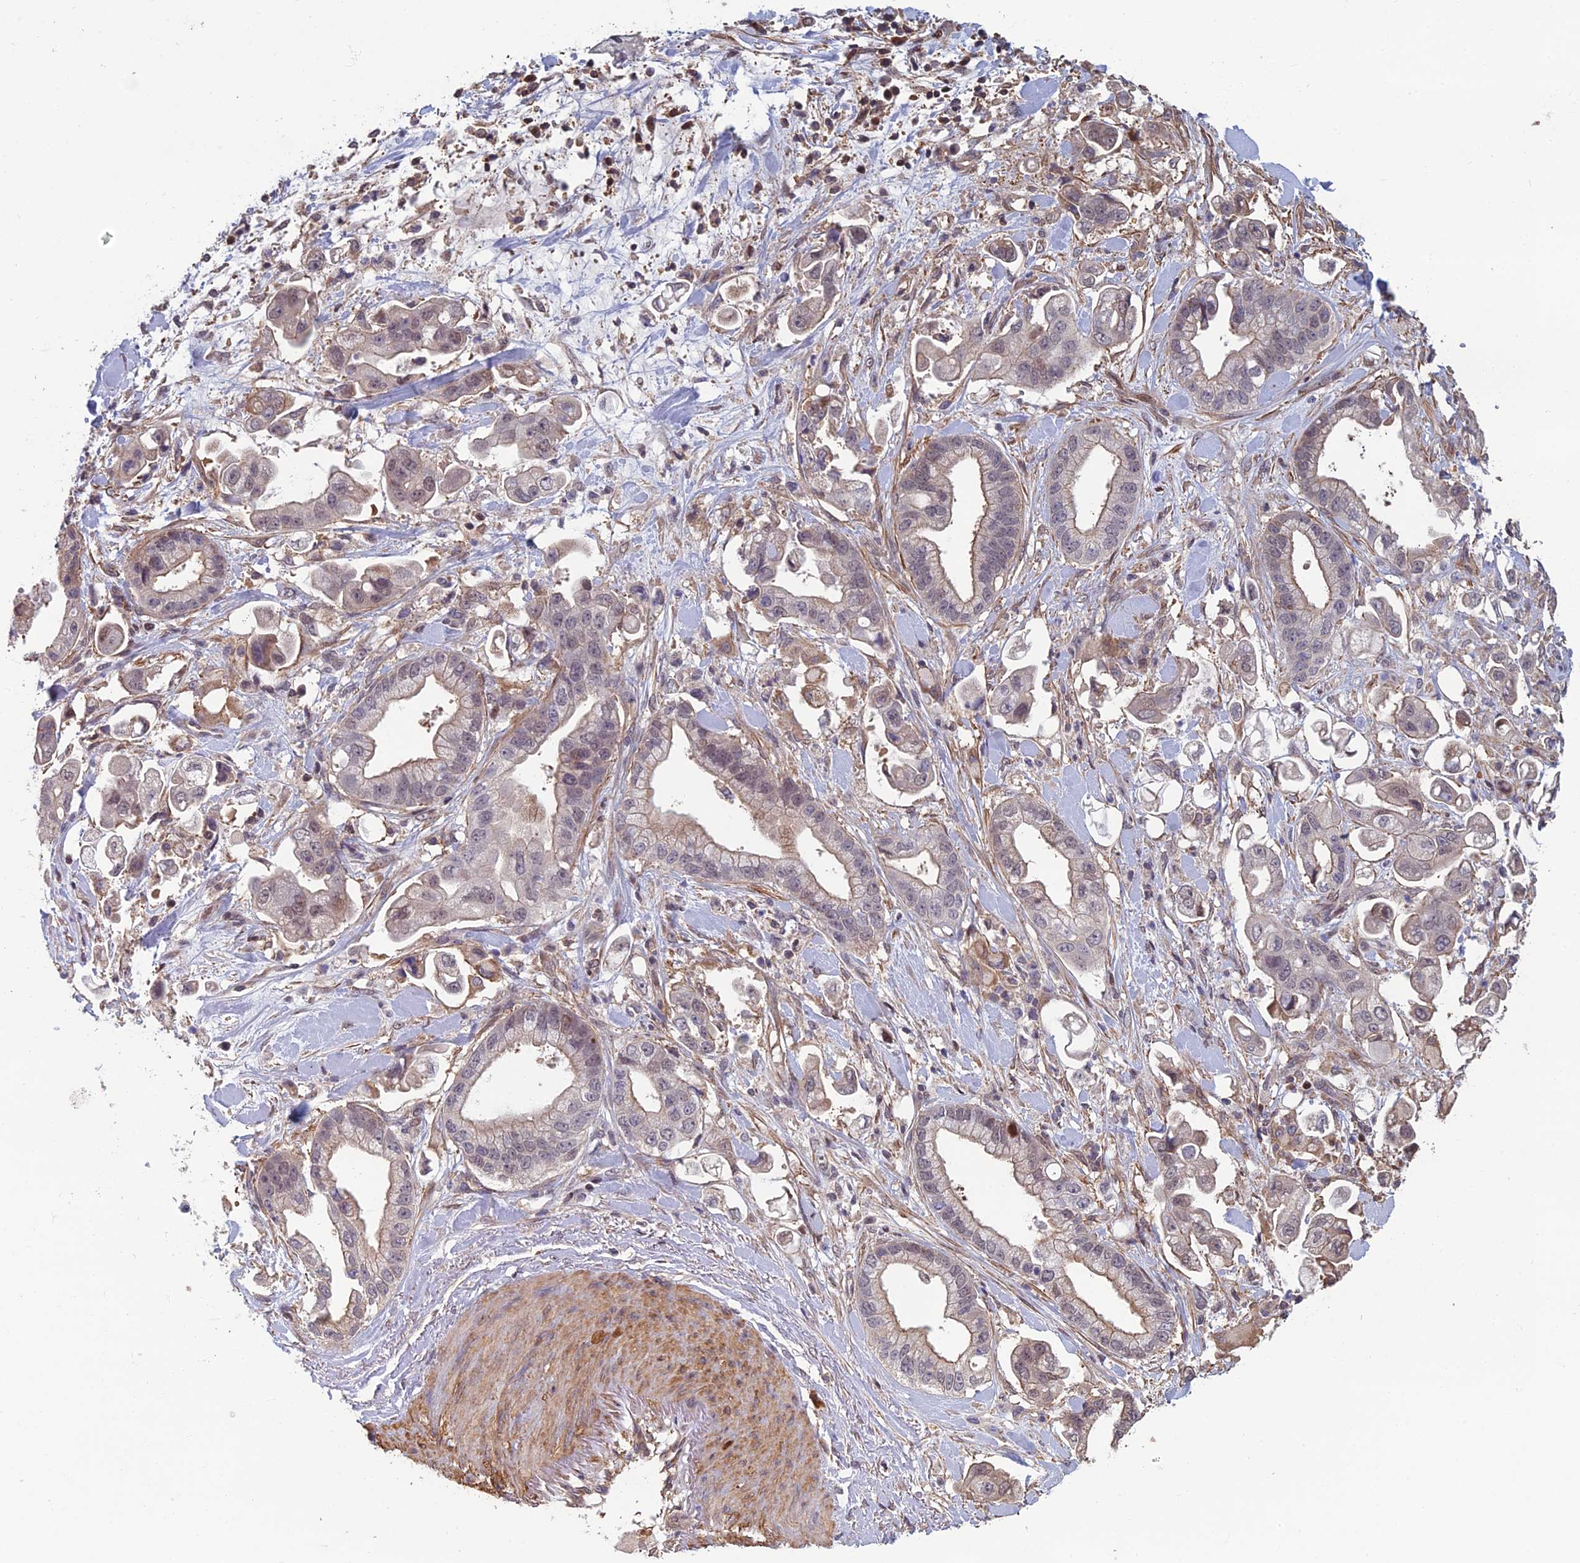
{"staining": {"intensity": "weak", "quantity": "<25%", "location": "cytoplasmic/membranous"}, "tissue": "stomach cancer", "cell_type": "Tumor cells", "image_type": "cancer", "snomed": [{"axis": "morphology", "description": "Adenocarcinoma, NOS"}, {"axis": "topography", "description": "Stomach"}], "caption": "Immunohistochemistry (IHC) photomicrograph of stomach adenocarcinoma stained for a protein (brown), which shows no positivity in tumor cells.", "gene": "CCDC183", "patient": {"sex": "male", "age": 62}}